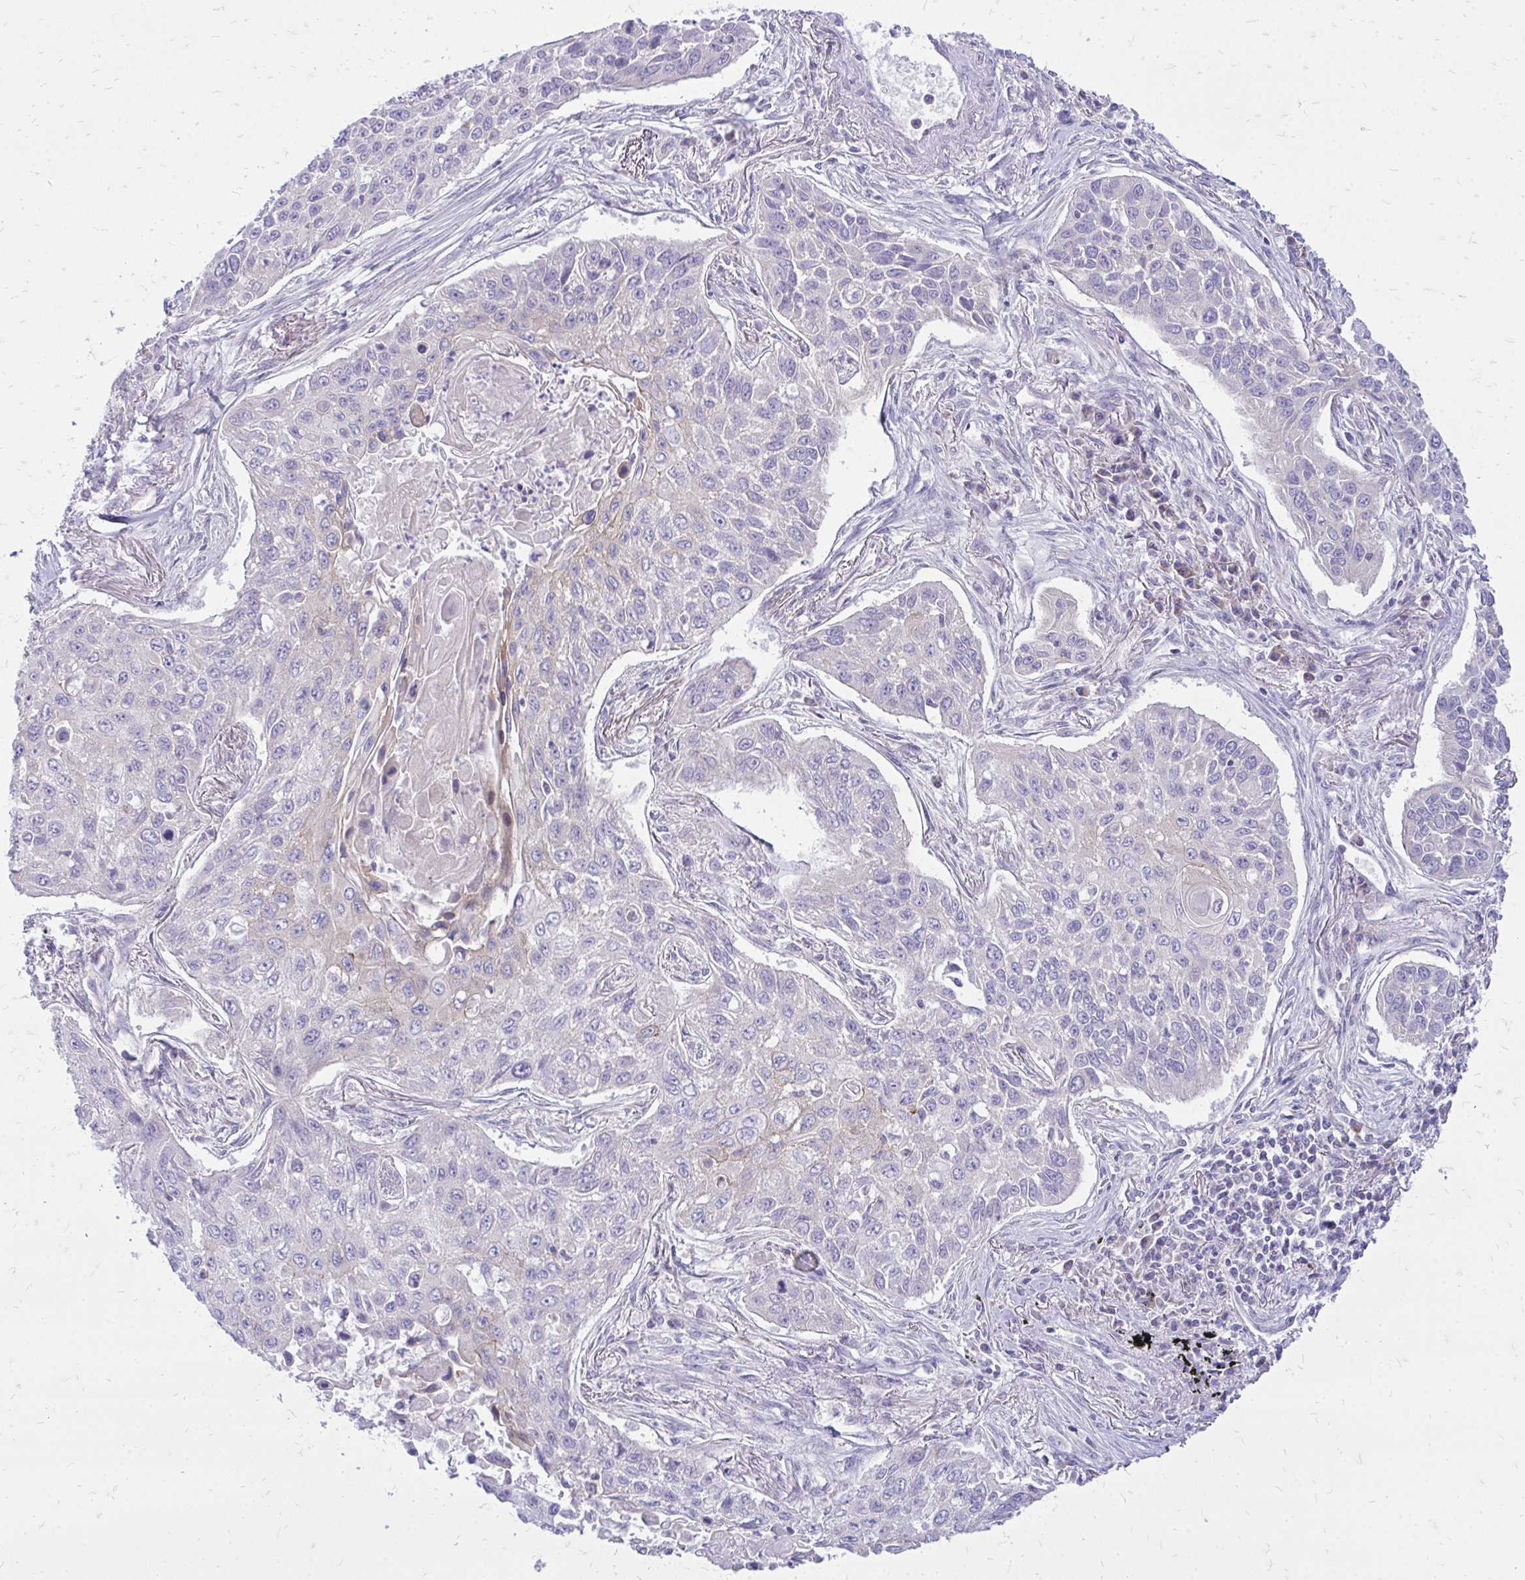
{"staining": {"intensity": "negative", "quantity": "none", "location": "none"}, "tissue": "lung cancer", "cell_type": "Tumor cells", "image_type": "cancer", "snomed": [{"axis": "morphology", "description": "Squamous cell carcinoma, NOS"}, {"axis": "topography", "description": "Lung"}], "caption": "High magnification brightfield microscopy of lung cancer (squamous cell carcinoma) stained with DAB (3,3'-diaminobenzidine) (brown) and counterstained with hematoxylin (blue): tumor cells show no significant staining.", "gene": "SPTBN2", "patient": {"sex": "male", "age": 75}}